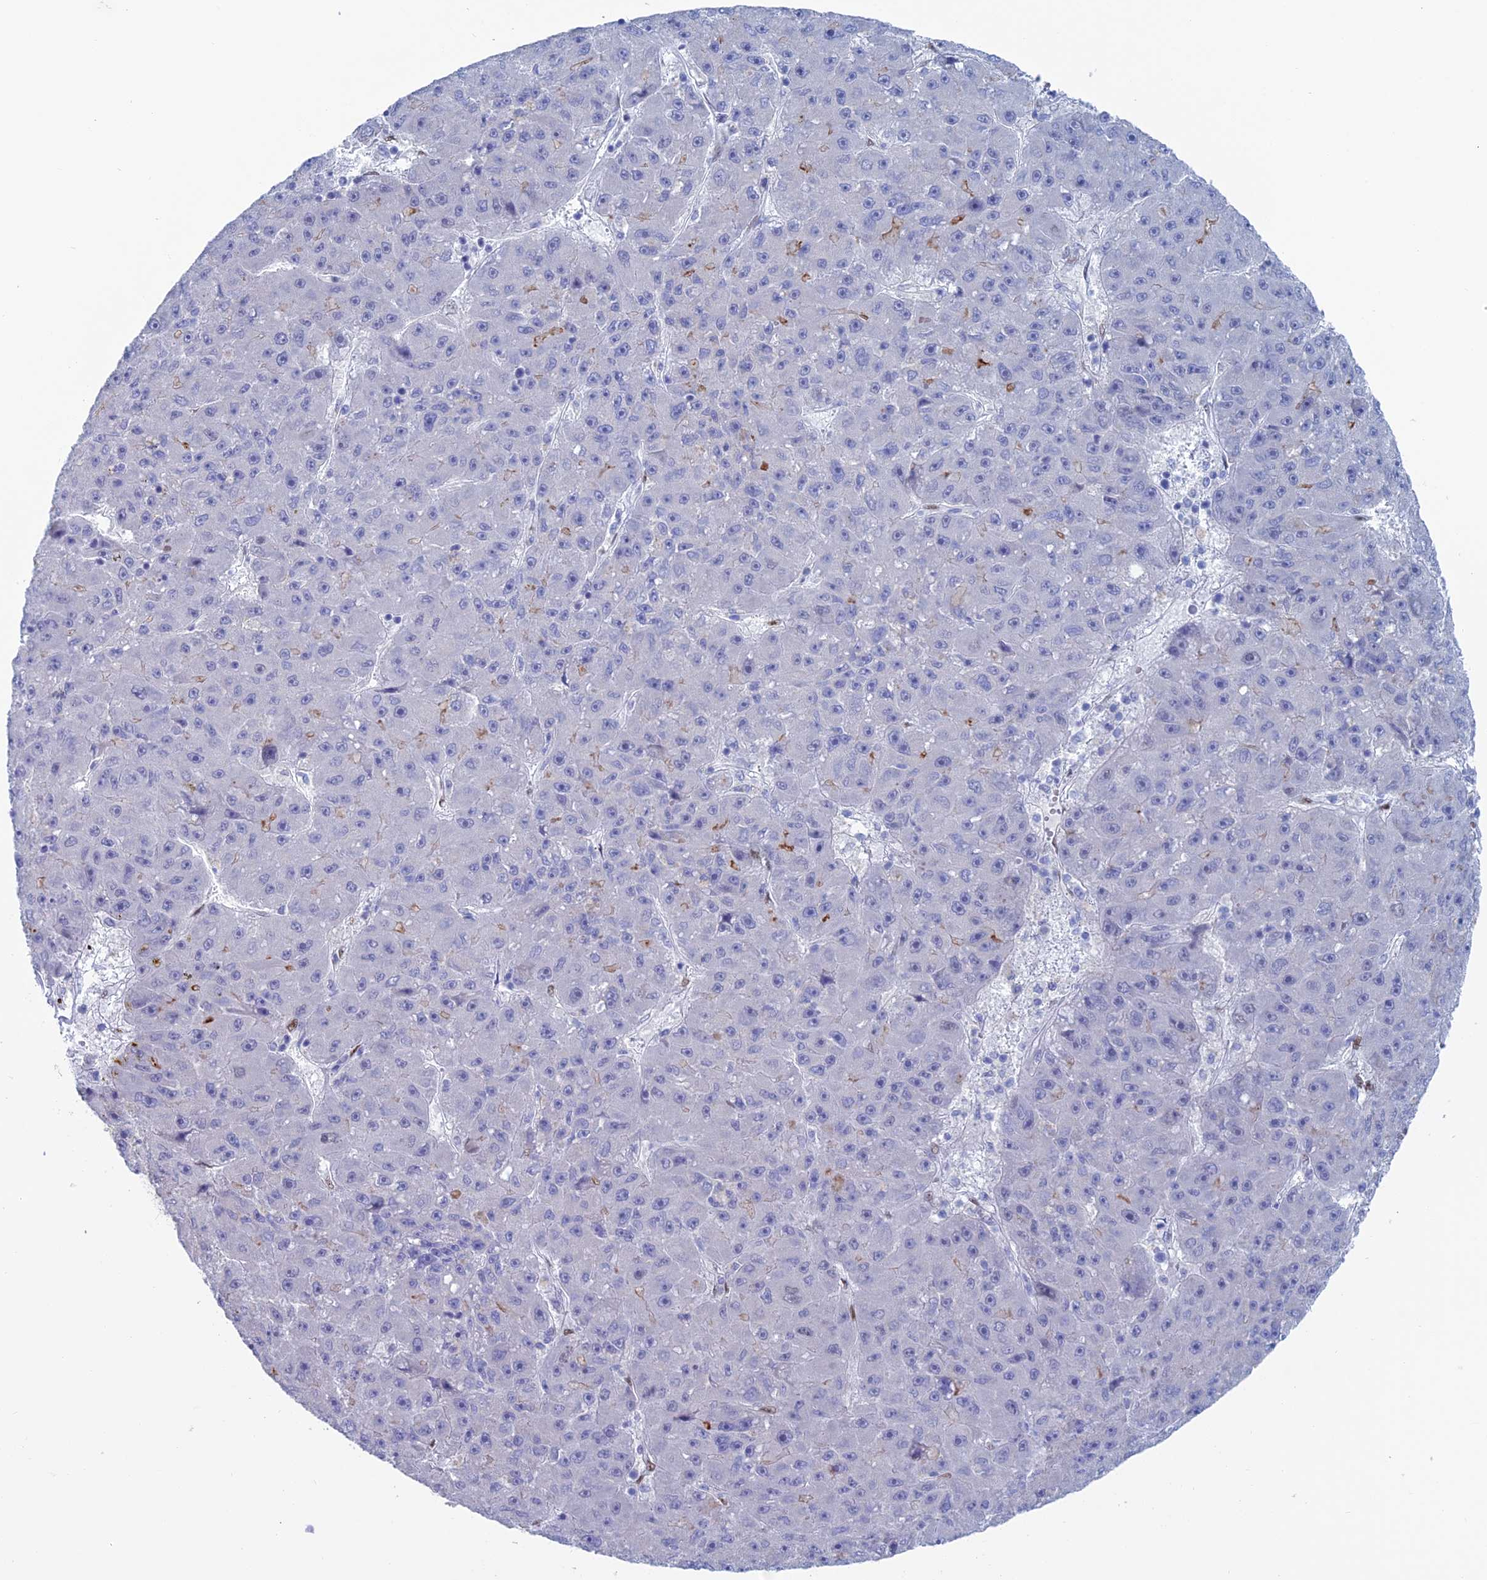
{"staining": {"intensity": "negative", "quantity": "none", "location": "none"}, "tissue": "liver cancer", "cell_type": "Tumor cells", "image_type": "cancer", "snomed": [{"axis": "morphology", "description": "Carcinoma, Hepatocellular, NOS"}, {"axis": "topography", "description": "Liver"}], "caption": "An immunohistochemistry (IHC) photomicrograph of liver cancer (hepatocellular carcinoma) is shown. There is no staining in tumor cells of liver cancer (hepatocellular carcinoma). (DAB (3,3'-diaminobenzidine) immunohistochemistry visualized using brightfield microscopy, high magnification).", "gene": "NOL4L", "patient": {"sex": "male", "age": 67}}